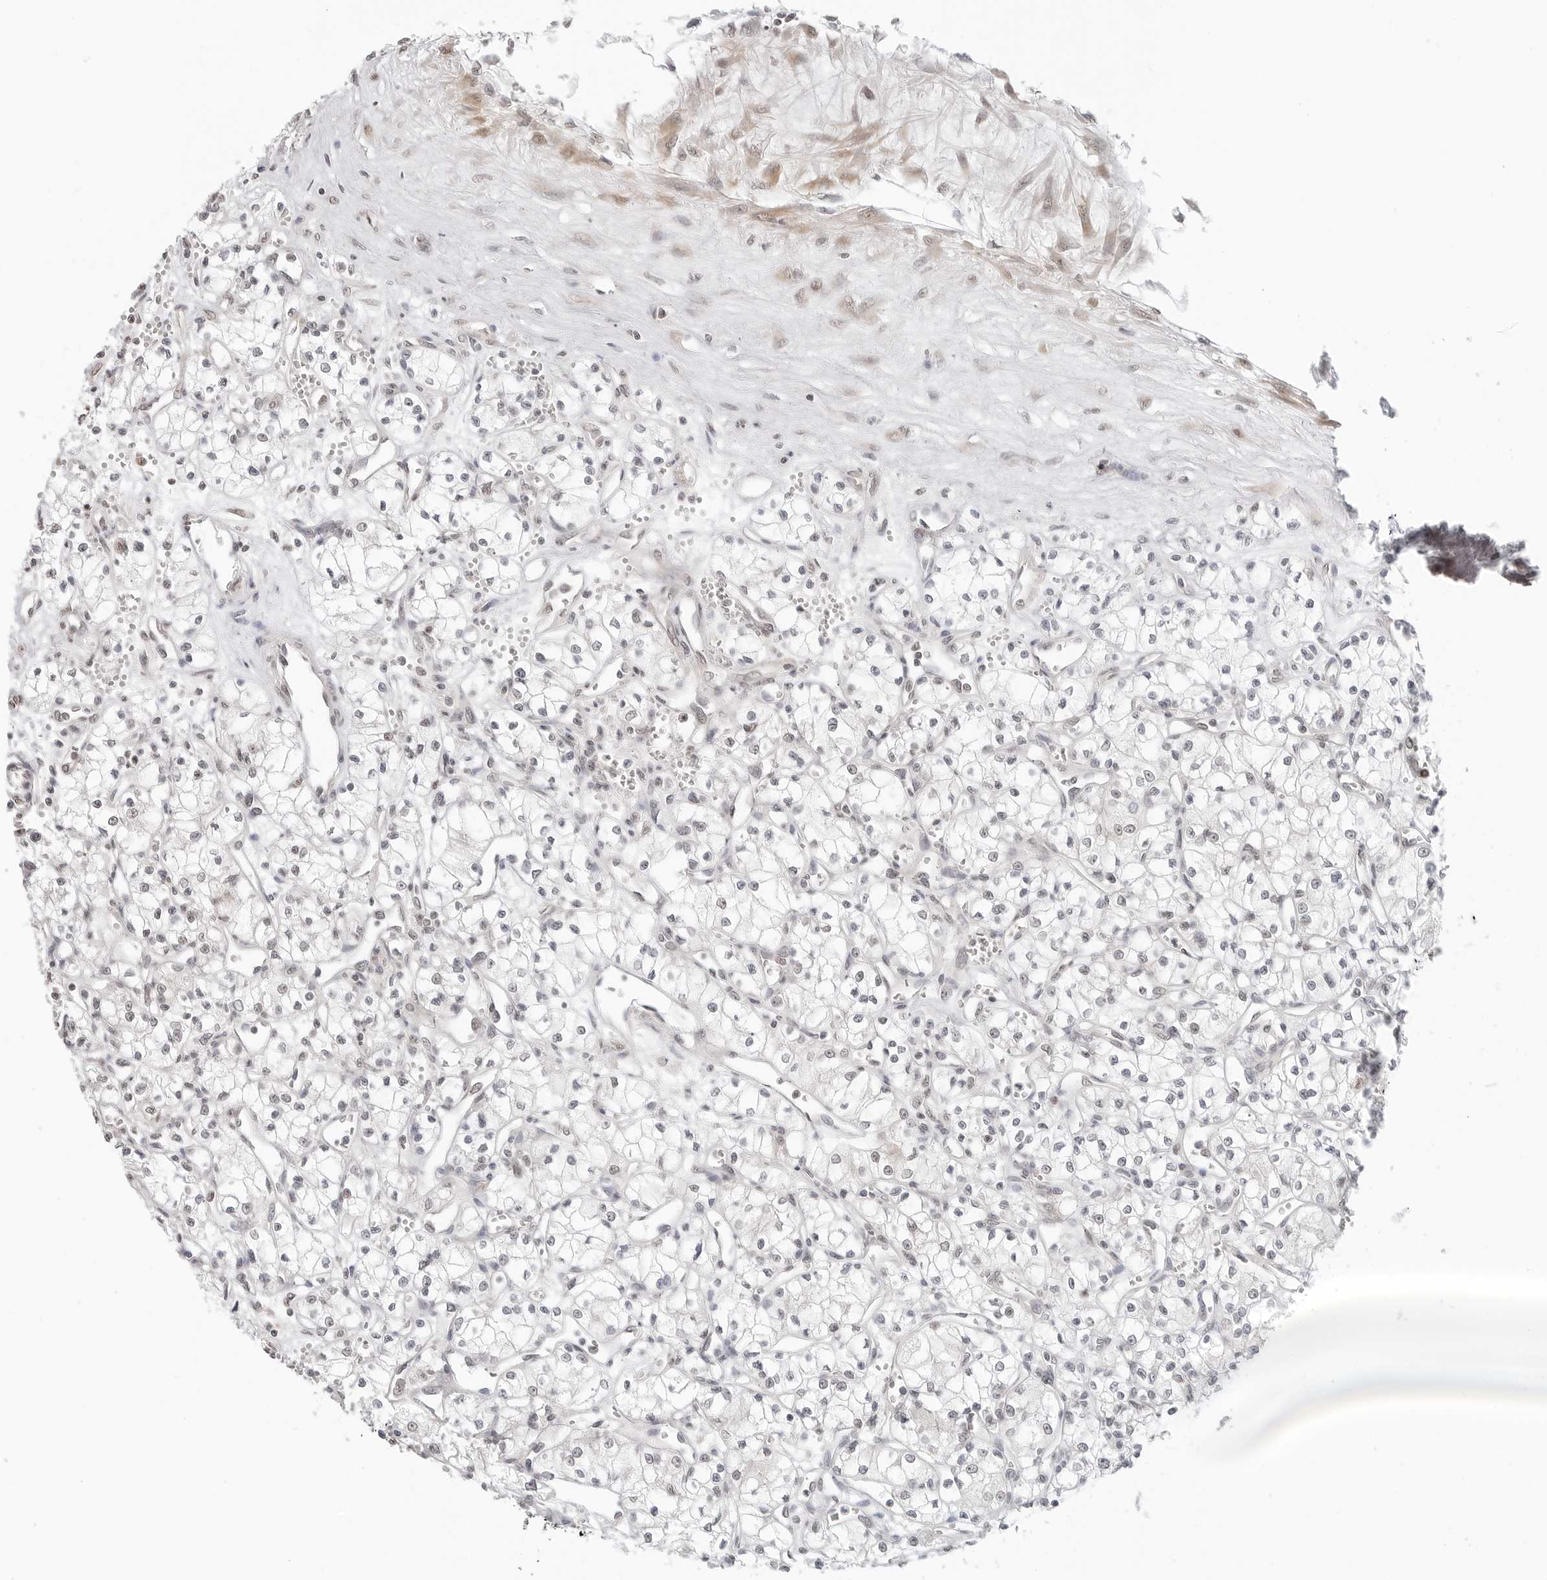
{"staining": {"intensity": "negative", "quantity": "none", "location": "none"}, "tissue": "renal cancer", "cell_type": "Tumor cells", "image_type": "cancer", "snomed": [{"axis": "morphology", "description": "Adenocarcinoma, NOS"}, {"axis": "topography", "description": "Kidney"}], "caption": "Tumor cells are negative for protein expression in human renal cancer.", "gene": "METAP1", "patient": {"sex": "male", "age": 59}}